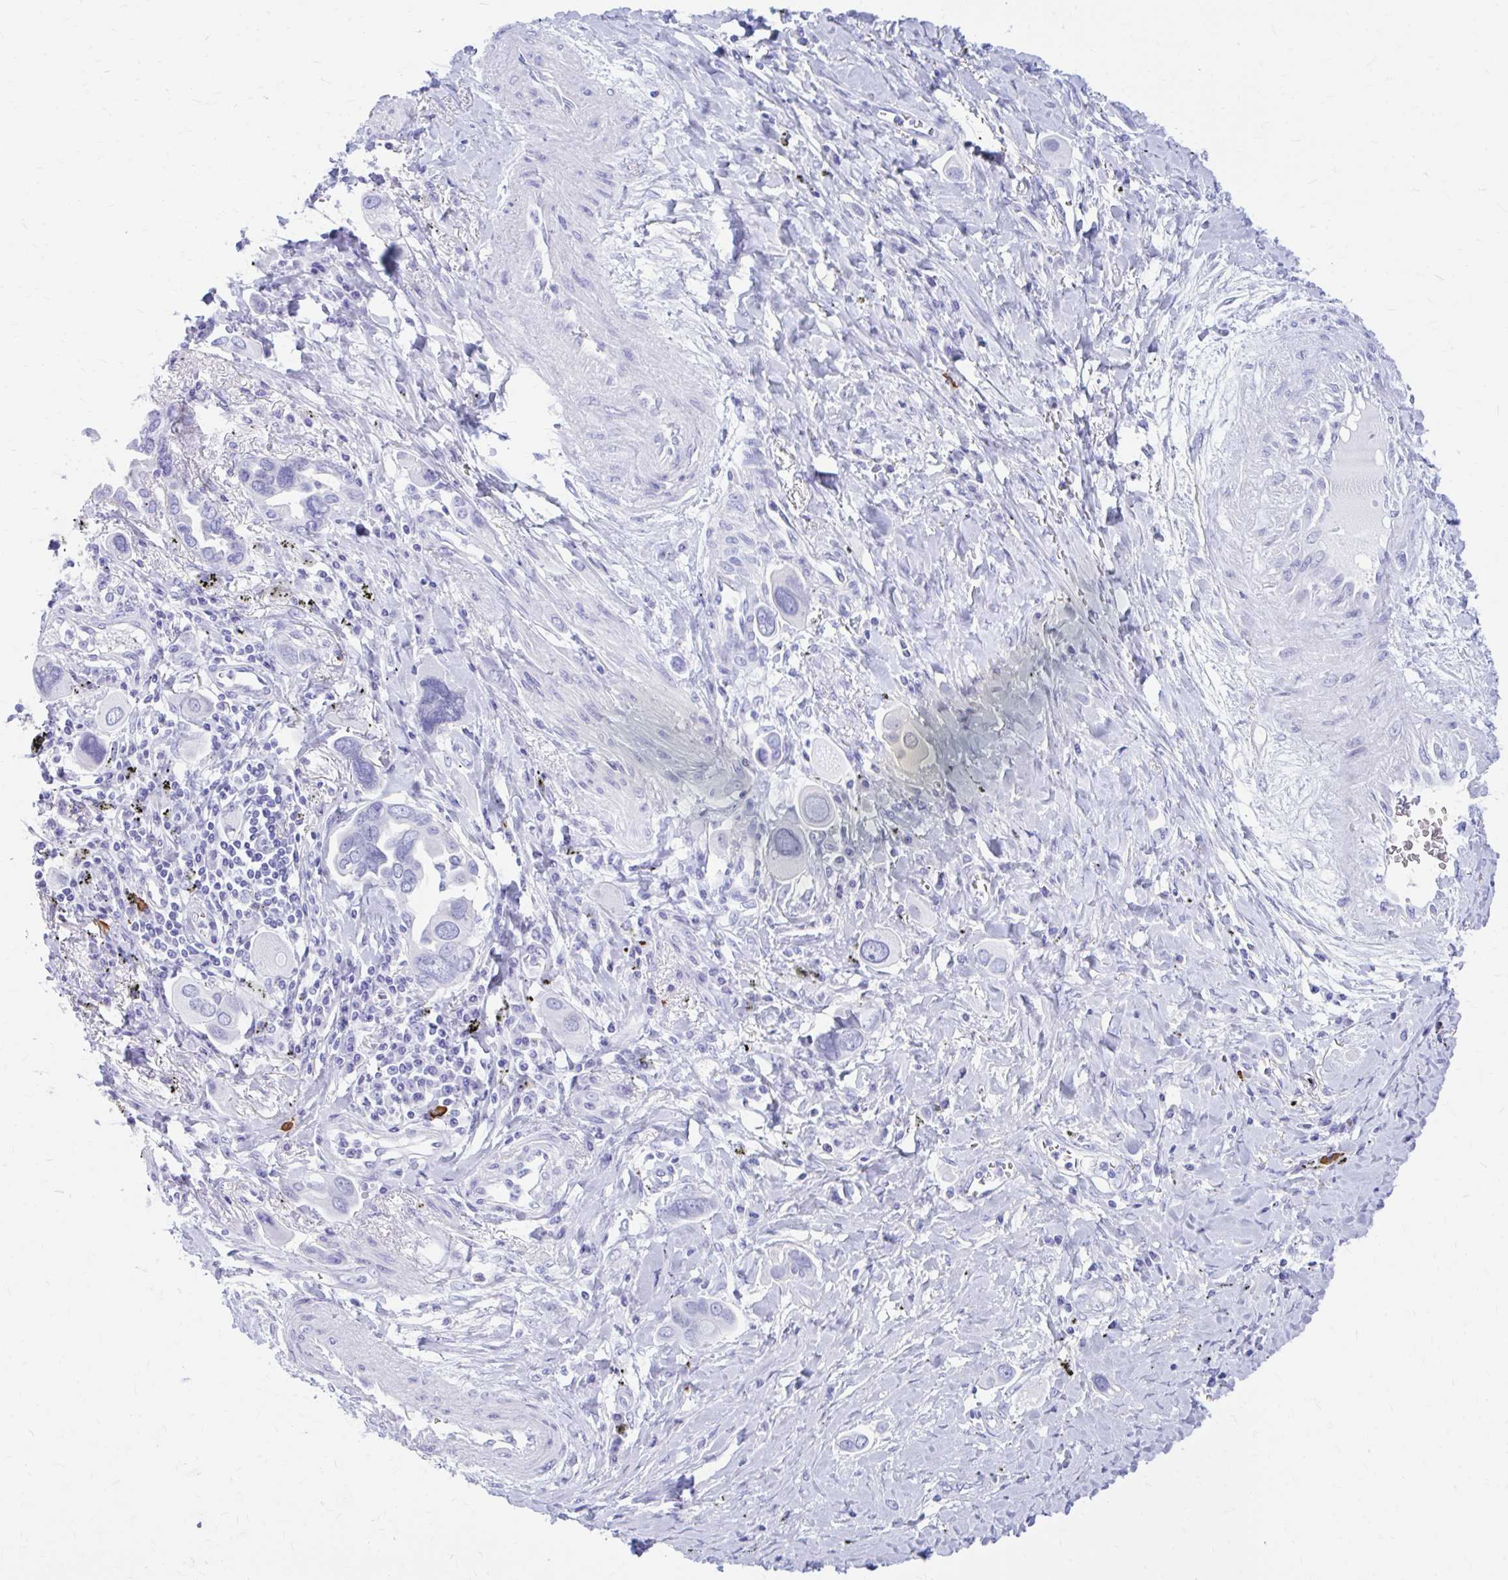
{"staining": {"intensity": "negative", "quantity": "none", "location": "none"}, "tissue": "lung cancer", "cell_type": "Tumor cells", "image_type": "cancer", "snomed": [{"axis": "morphology", "description": "Adenocarcinoma, NOS"}, {"axis": "topography", "description": "Lung"}], "caption": "Immunohistochemistry histopathology image of neoplastic tissue: lung adenocarcinoma stained with DAB exhibits no significant protein expression in tumor cells.", "gene": "NSG2", "patient": {"sex": "male", "age": 76}}